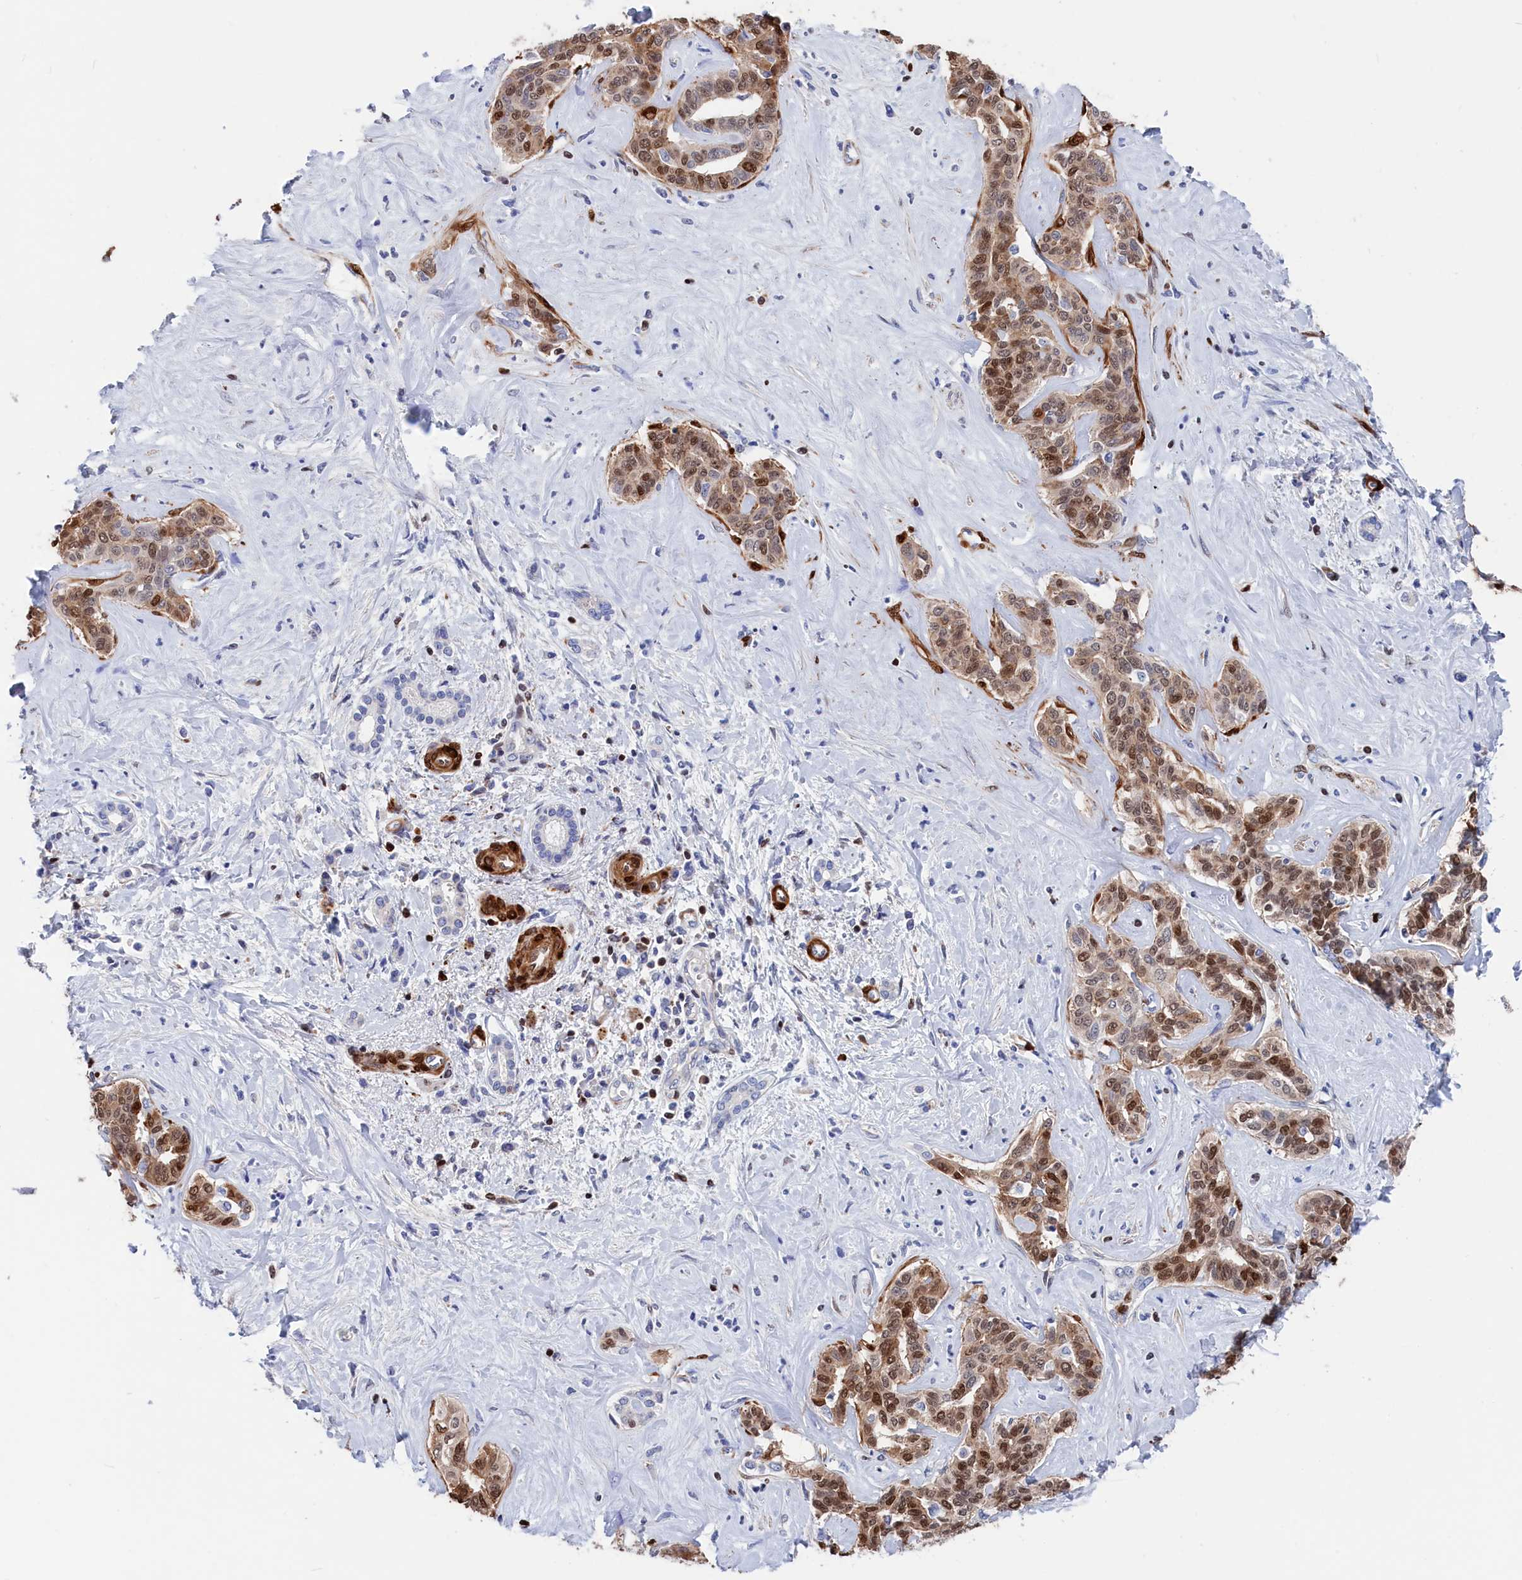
{"staining": {"intensity": "moderate", "quantity": ">75%", "location": "nuclear"}, "tissue": "liver cancer", "cell_type": "Tumor cells", "image_type": "cancer", "snomed": [{"axis": "morphology", "description": "Cholangiocarcinoma"}, {"axis": "topography", "description": "Liver"}], "caption": "An immunohistochemistry (IHC) photomicrograph of tumor tissue is shown. Protein staining in brown labels moderate nuclear positivity in liver cancer (cholangiocarcinoma) within tumor cells. The staining was performed using DAB to visualize the protein expression in brown, while the nuclei were stained in blue with hematoxylin (Magnification: 20x).", "gene": "CRIP1", "patient": {"sex": "female", "age": 77}}